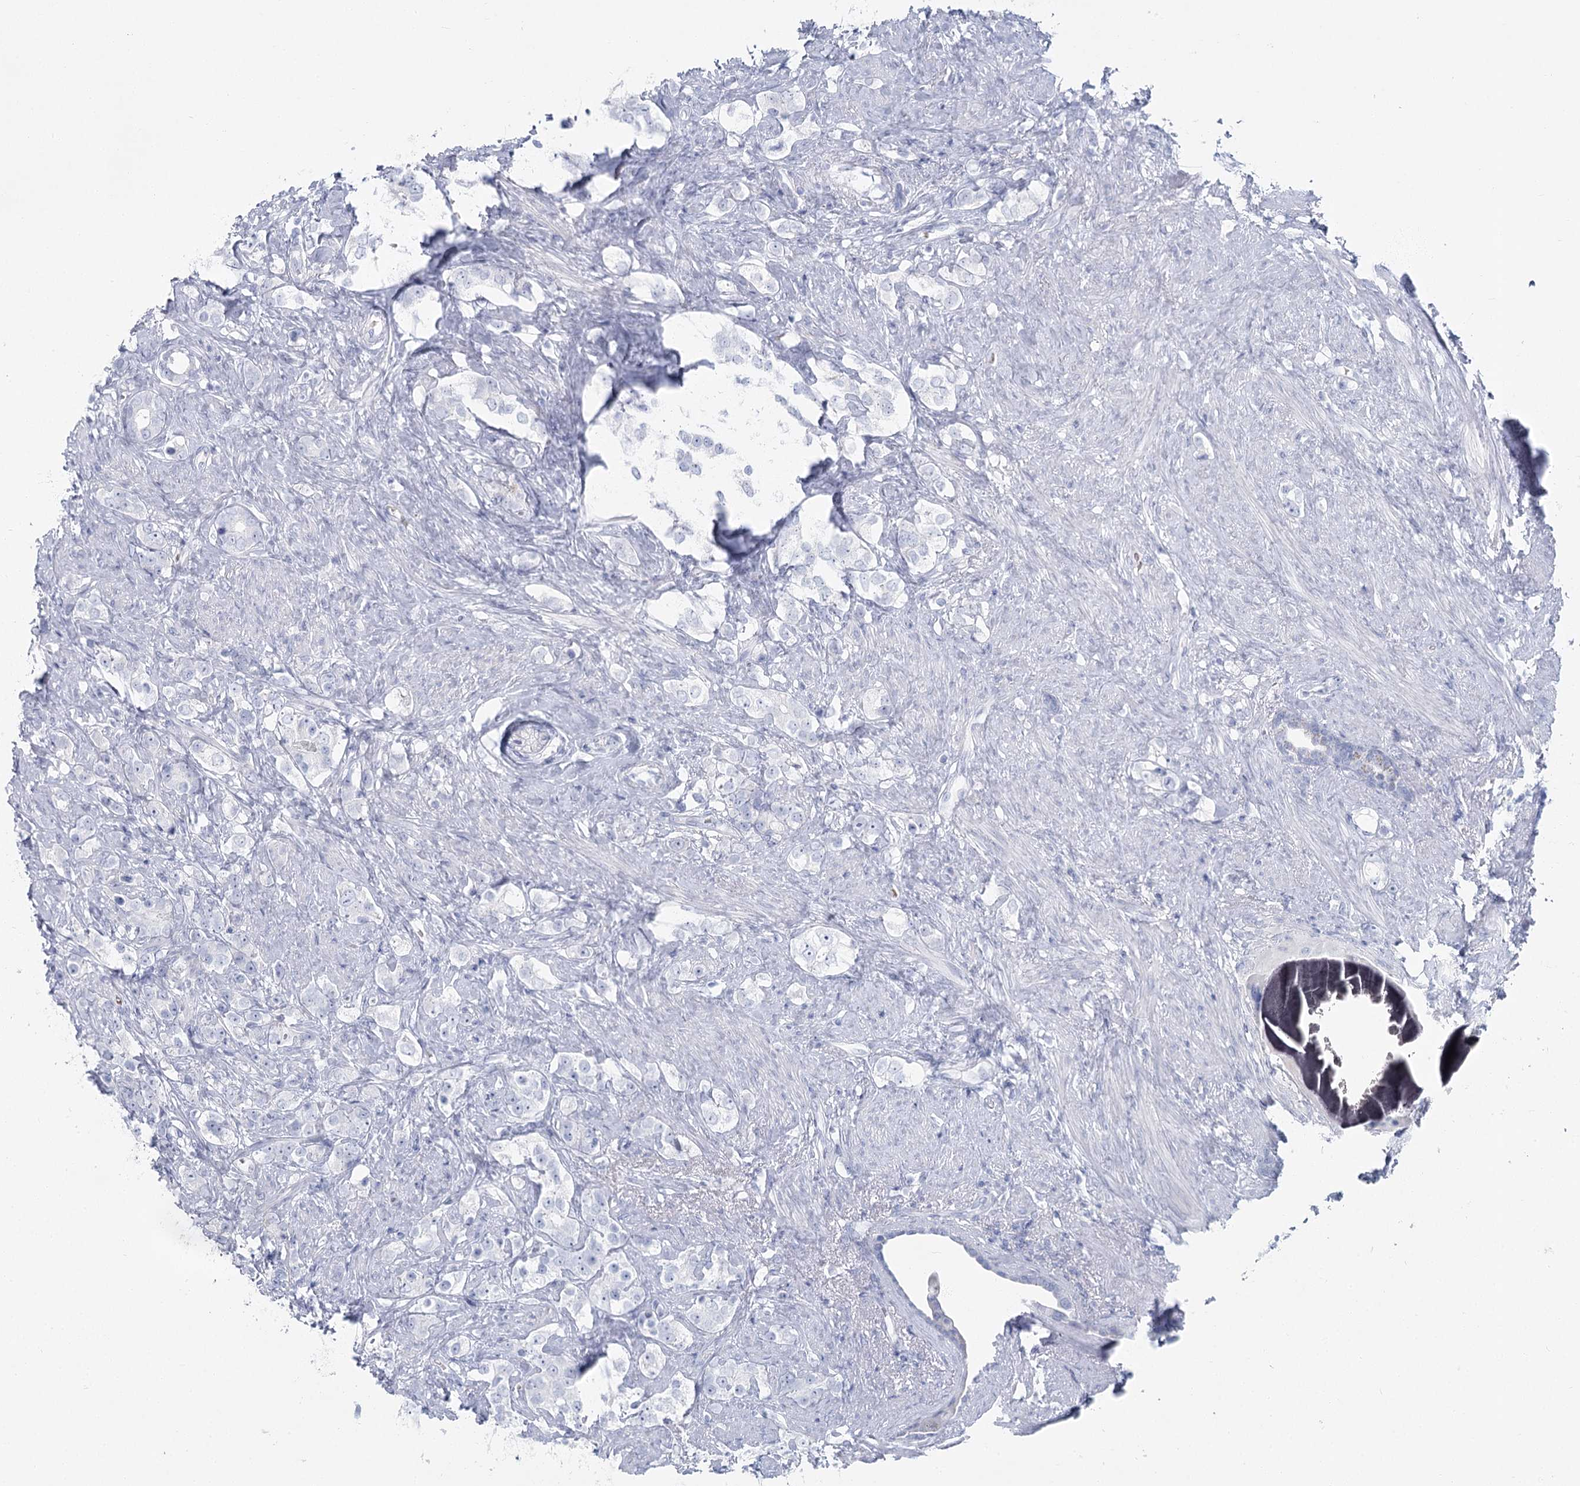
{"staining": {"intensity": "negative", "quantity": "none", "location": "none"}, "tissue": "prostate cancer", "cell_type": "Tumor cells", "image_type": "cancer", "snomed": [{"axis": "morphology", "description": "Adenocarcinoma, High grade"}, {"axis": "topography", "description": "Prostate"}], "caption": "Immunohistochemical staining of human high-grade adenocarcinoma (prostate) exhibits no significant staining in tumor cells.", "gene": "IFIT5", "patient": {"sex": "male", "age": 63}}